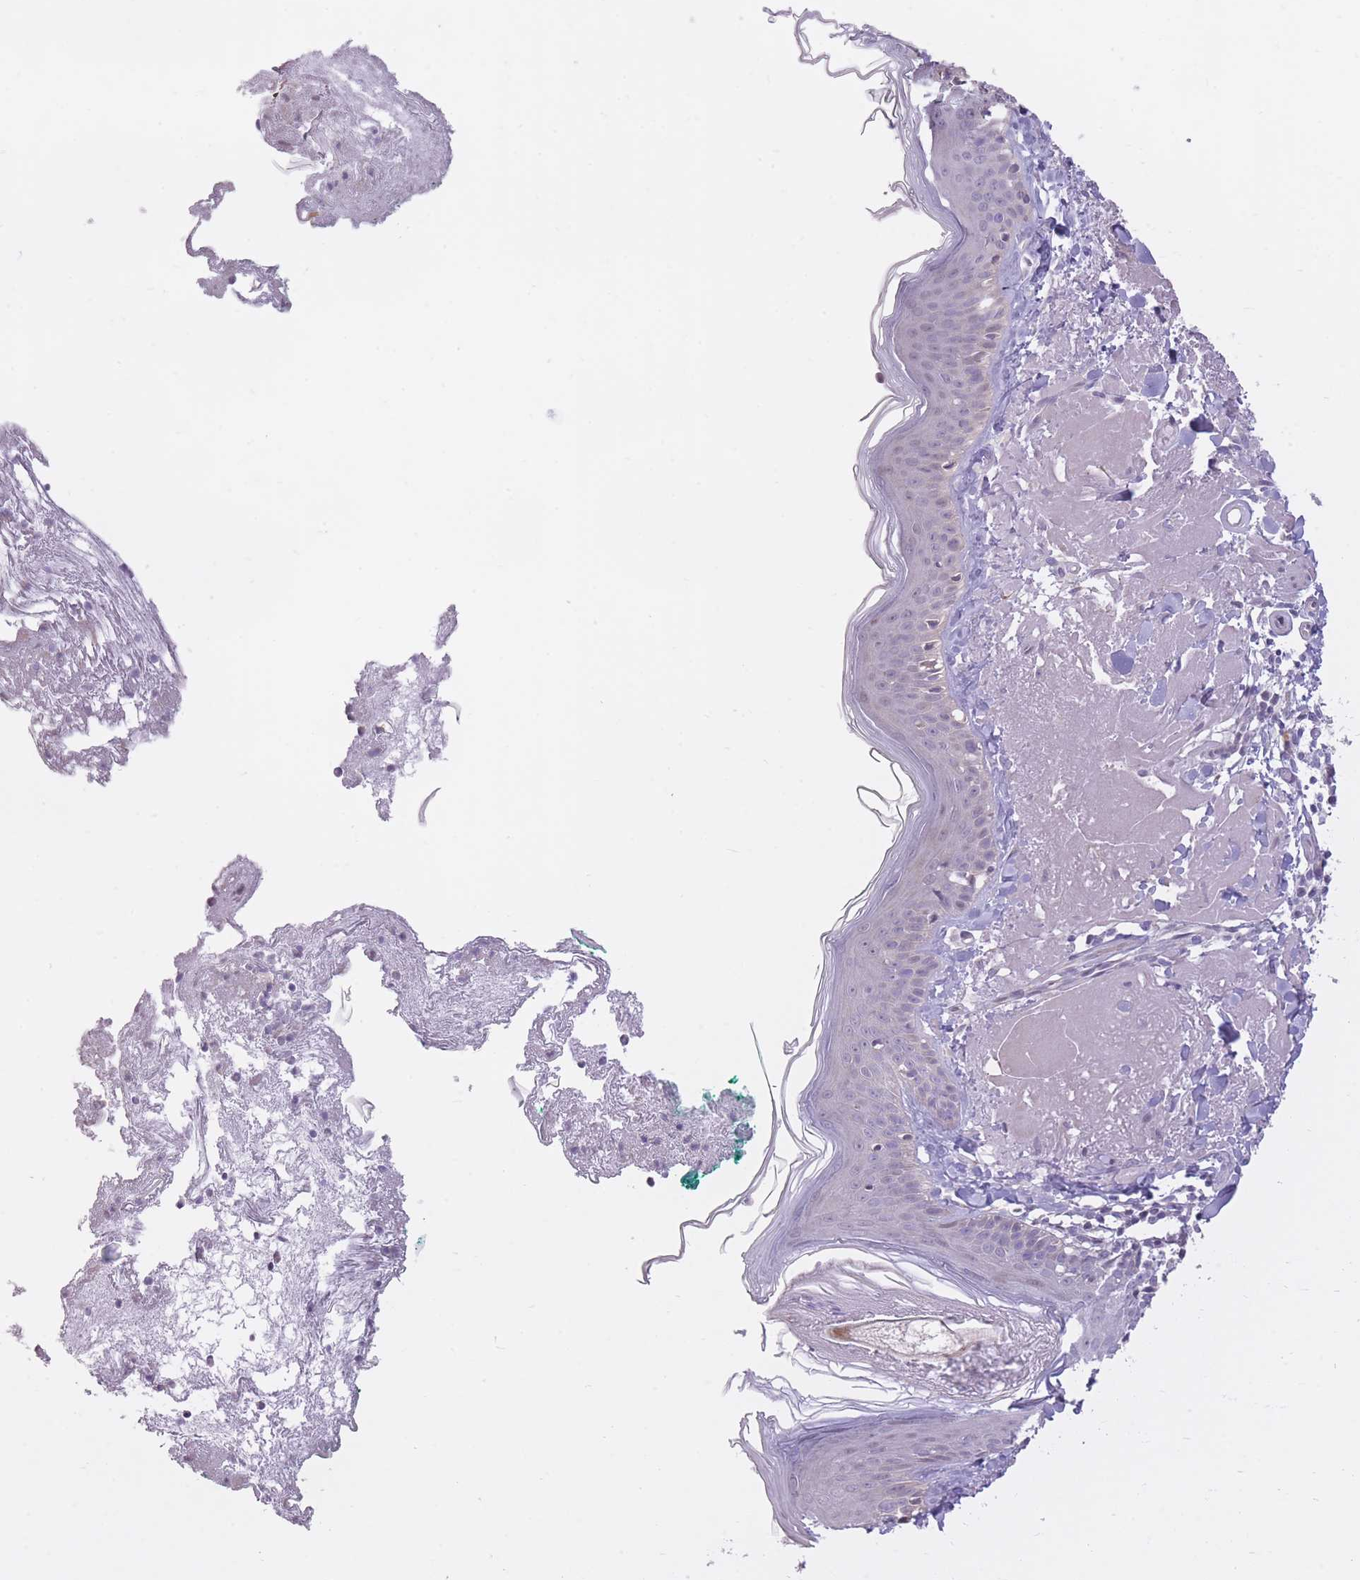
{"staining": {"intensity": "negative", "quantity": "none", "location": "none"}, "tissue": "skin", "cell_type": "Fibroblasts", "image_type": "normal", "snomed": [{"axis": "morphology", "description": "Normal tissue, NOS"}, {"axis": "morphology", "description": "Malignant melanoma, NOS"}, {"axis": "topography", "description": "Skin"}], "caption": "A histopathology image of skin stained for a protein displays no brown staining in fibroblasts. (Brightfield microscopy of DAB immunohistochemistry at high magnification).", "gene": "WDR70", "patient": {"sex": "male", "age": 80}}